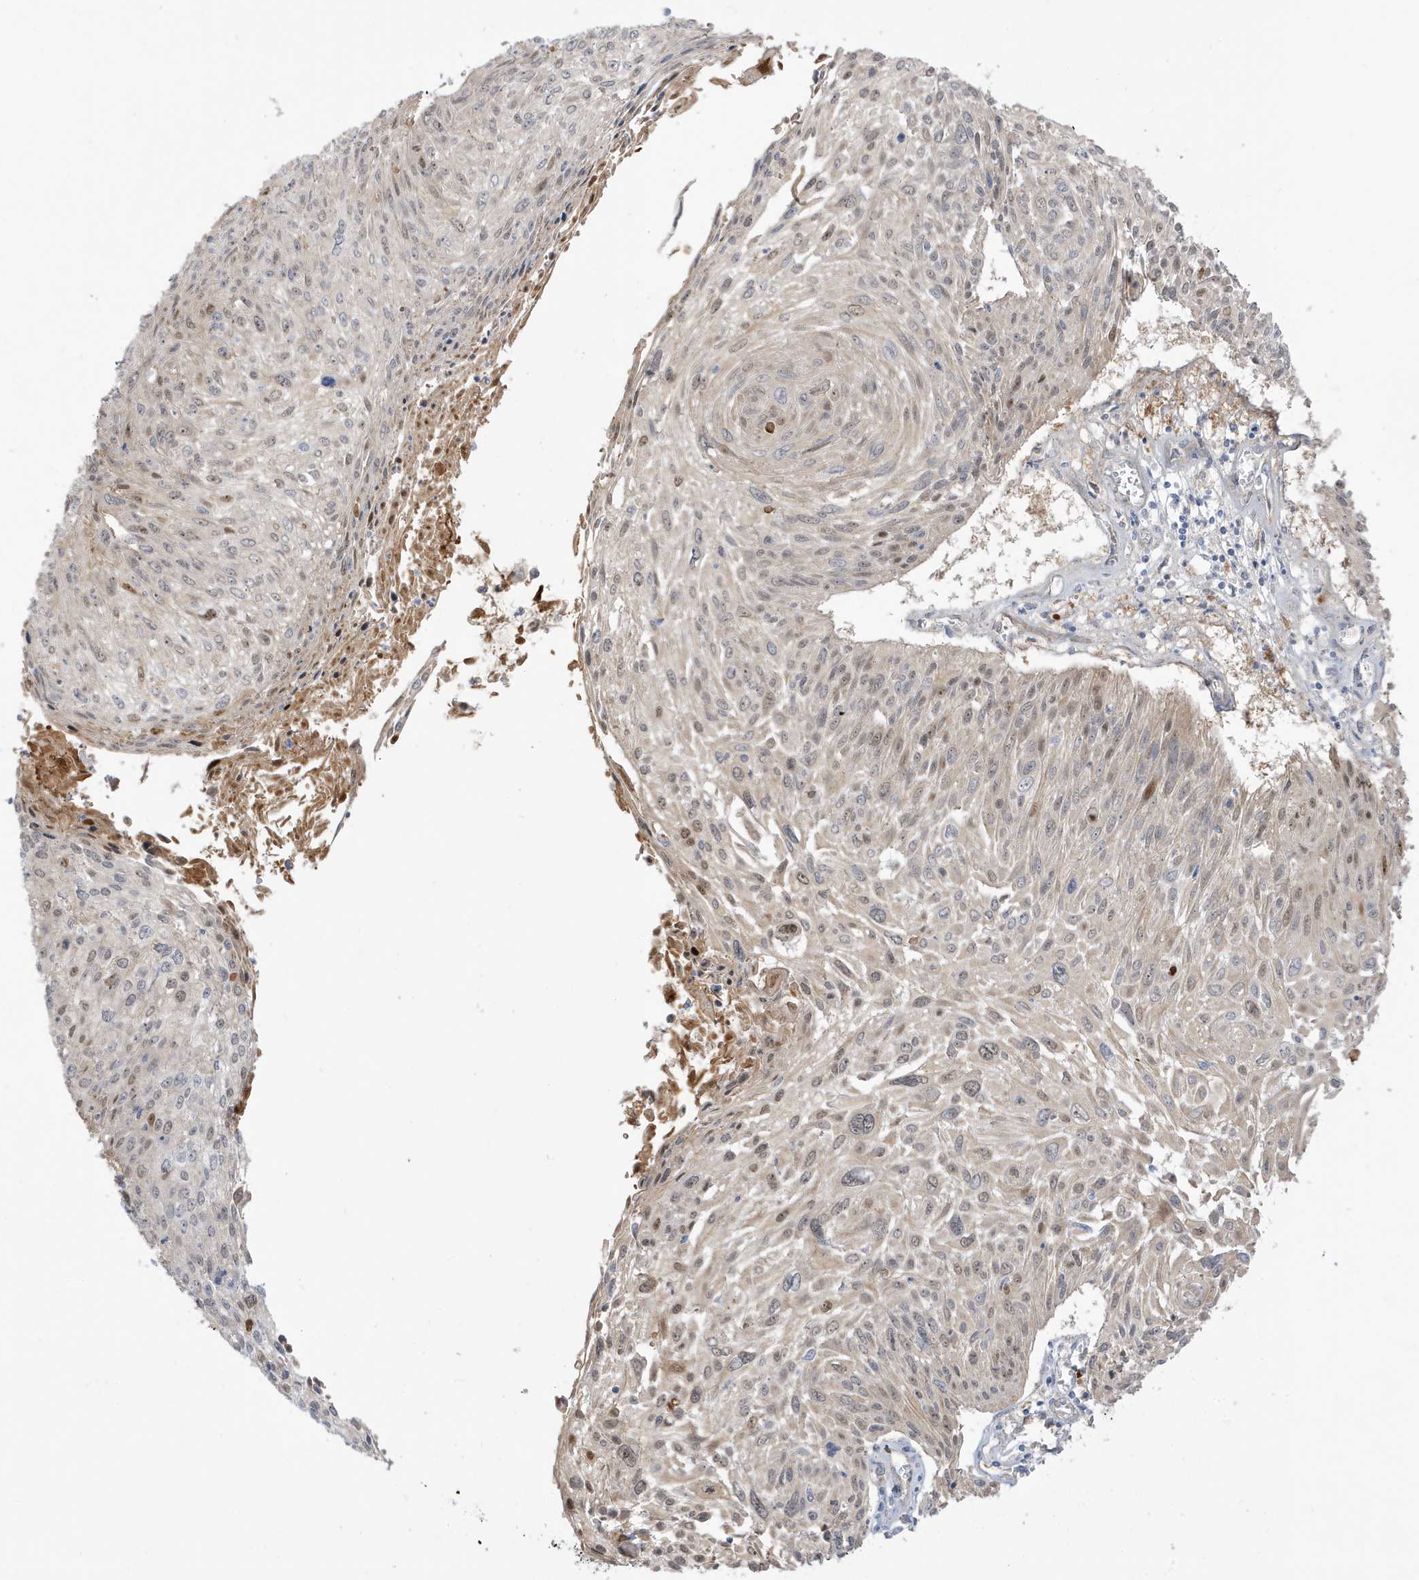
{"staining": {"intensity": "weak", "quantity": "<25%", "location": "nuclear"}, "tissue": "cervical cancer", "cell_type": "Tumor cells", "image_type": "cancer", "snomed": [{"axis": "morphology", "description": "Squamous cell carcinoma, NOS"}, {"axis": "topography", "description": "Cervix"}], "caption": "Immunohistochemical staining of human cervical cancer (squamous cell carcinoma) demonstrates no significant positivity in tumor cells.", "gene": "IFT57", "patient": {"sex": "female", "age": 51}}